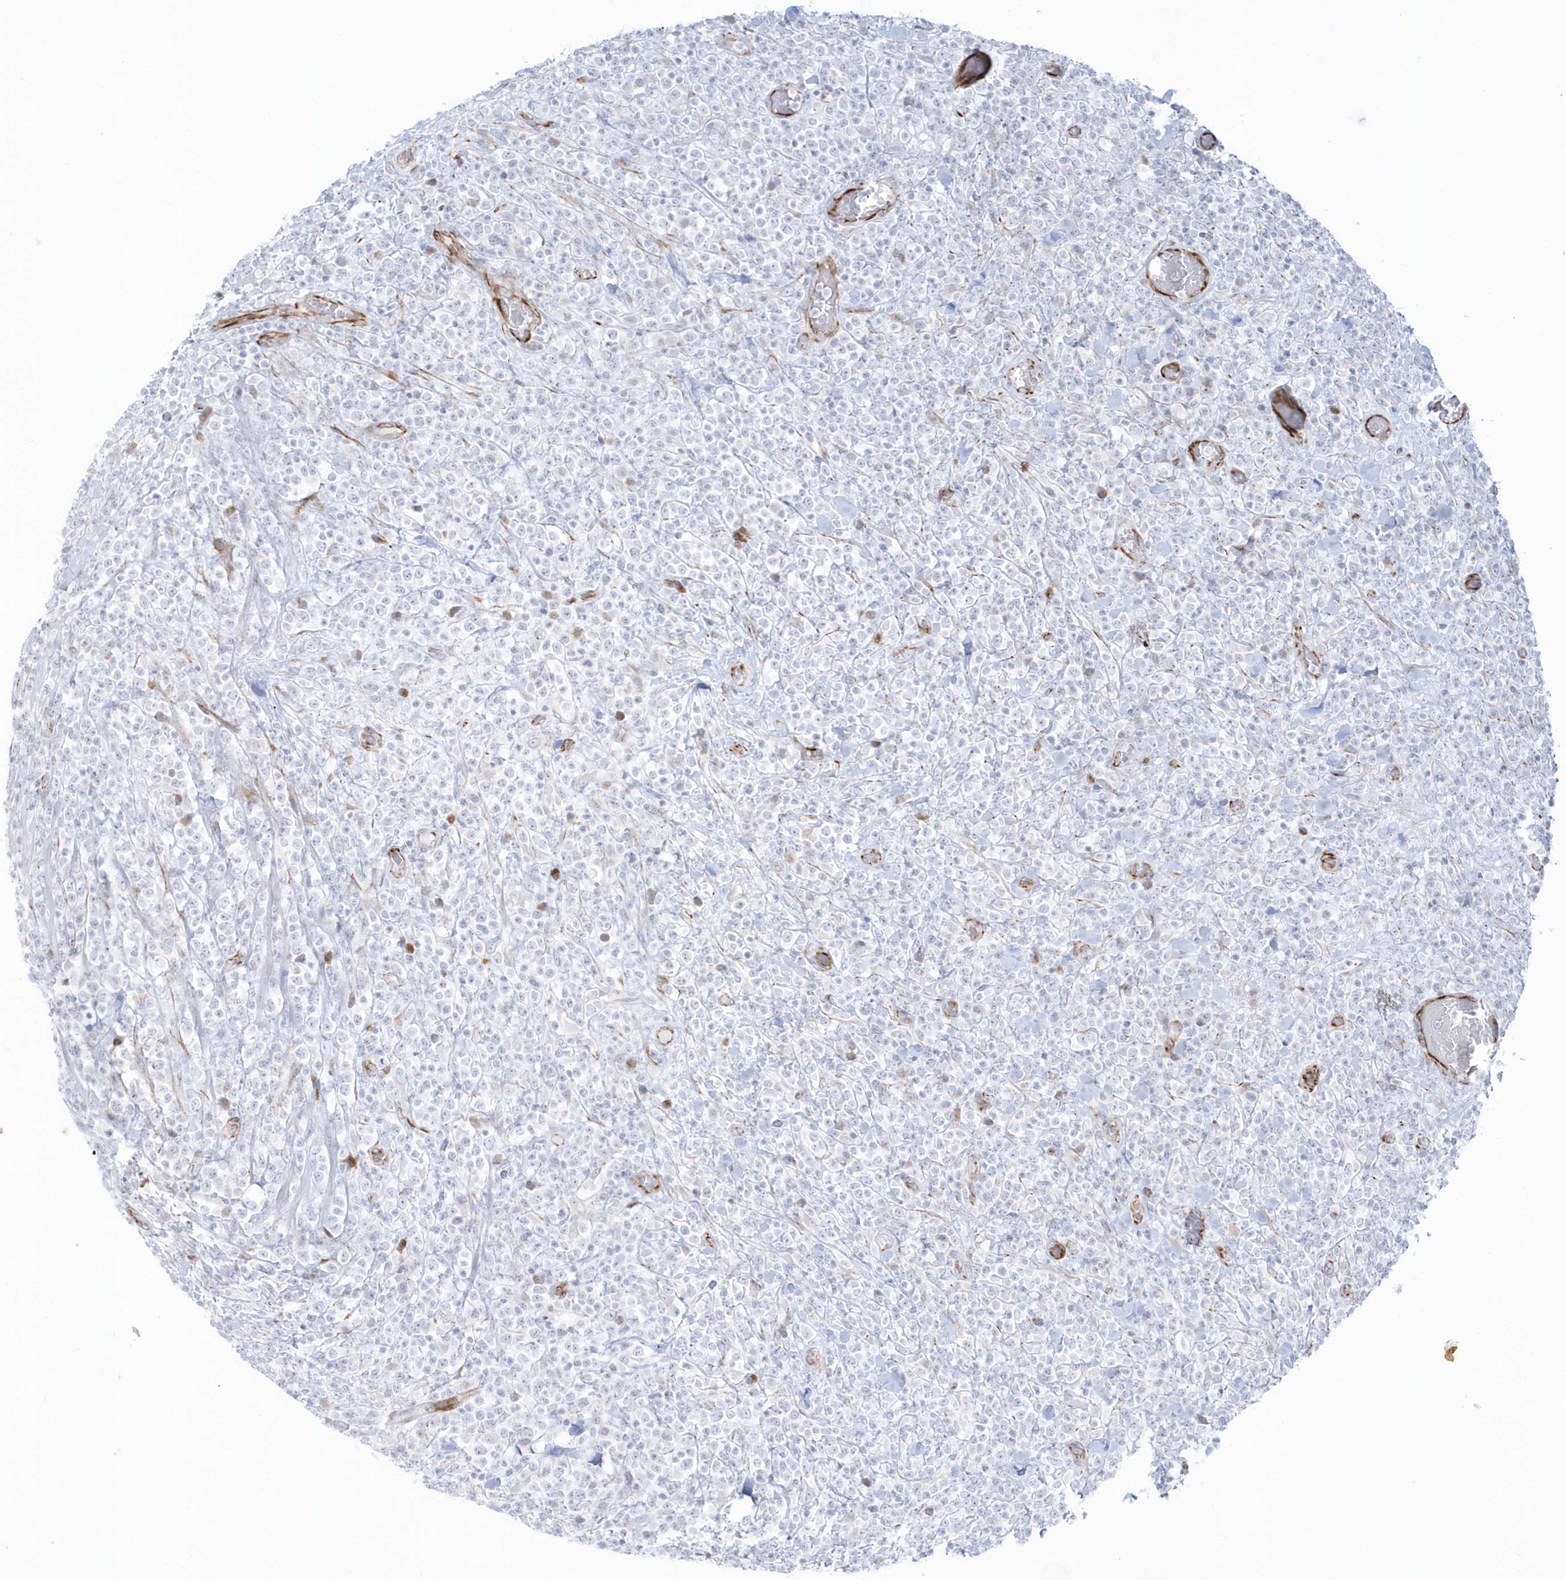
{"staining": {"intensity": "negative", "quantity": "none", "location": "none"}, "tissue": "lymphoma", "cell_type": "Tumor cells", "image_type": "cancer", "snomed": [{"axis": "morphology", "description": "Malignant lymphoma, non-Hodgkin's type, High grade"}, {"axis": "topography", "description": "Colon"}], "caption": "Histopathology image shows no protein expression in tumor cells of lymphoma tissue.", "gene": "PPIL6", "patient": {"sex": "female", "age": 53}}